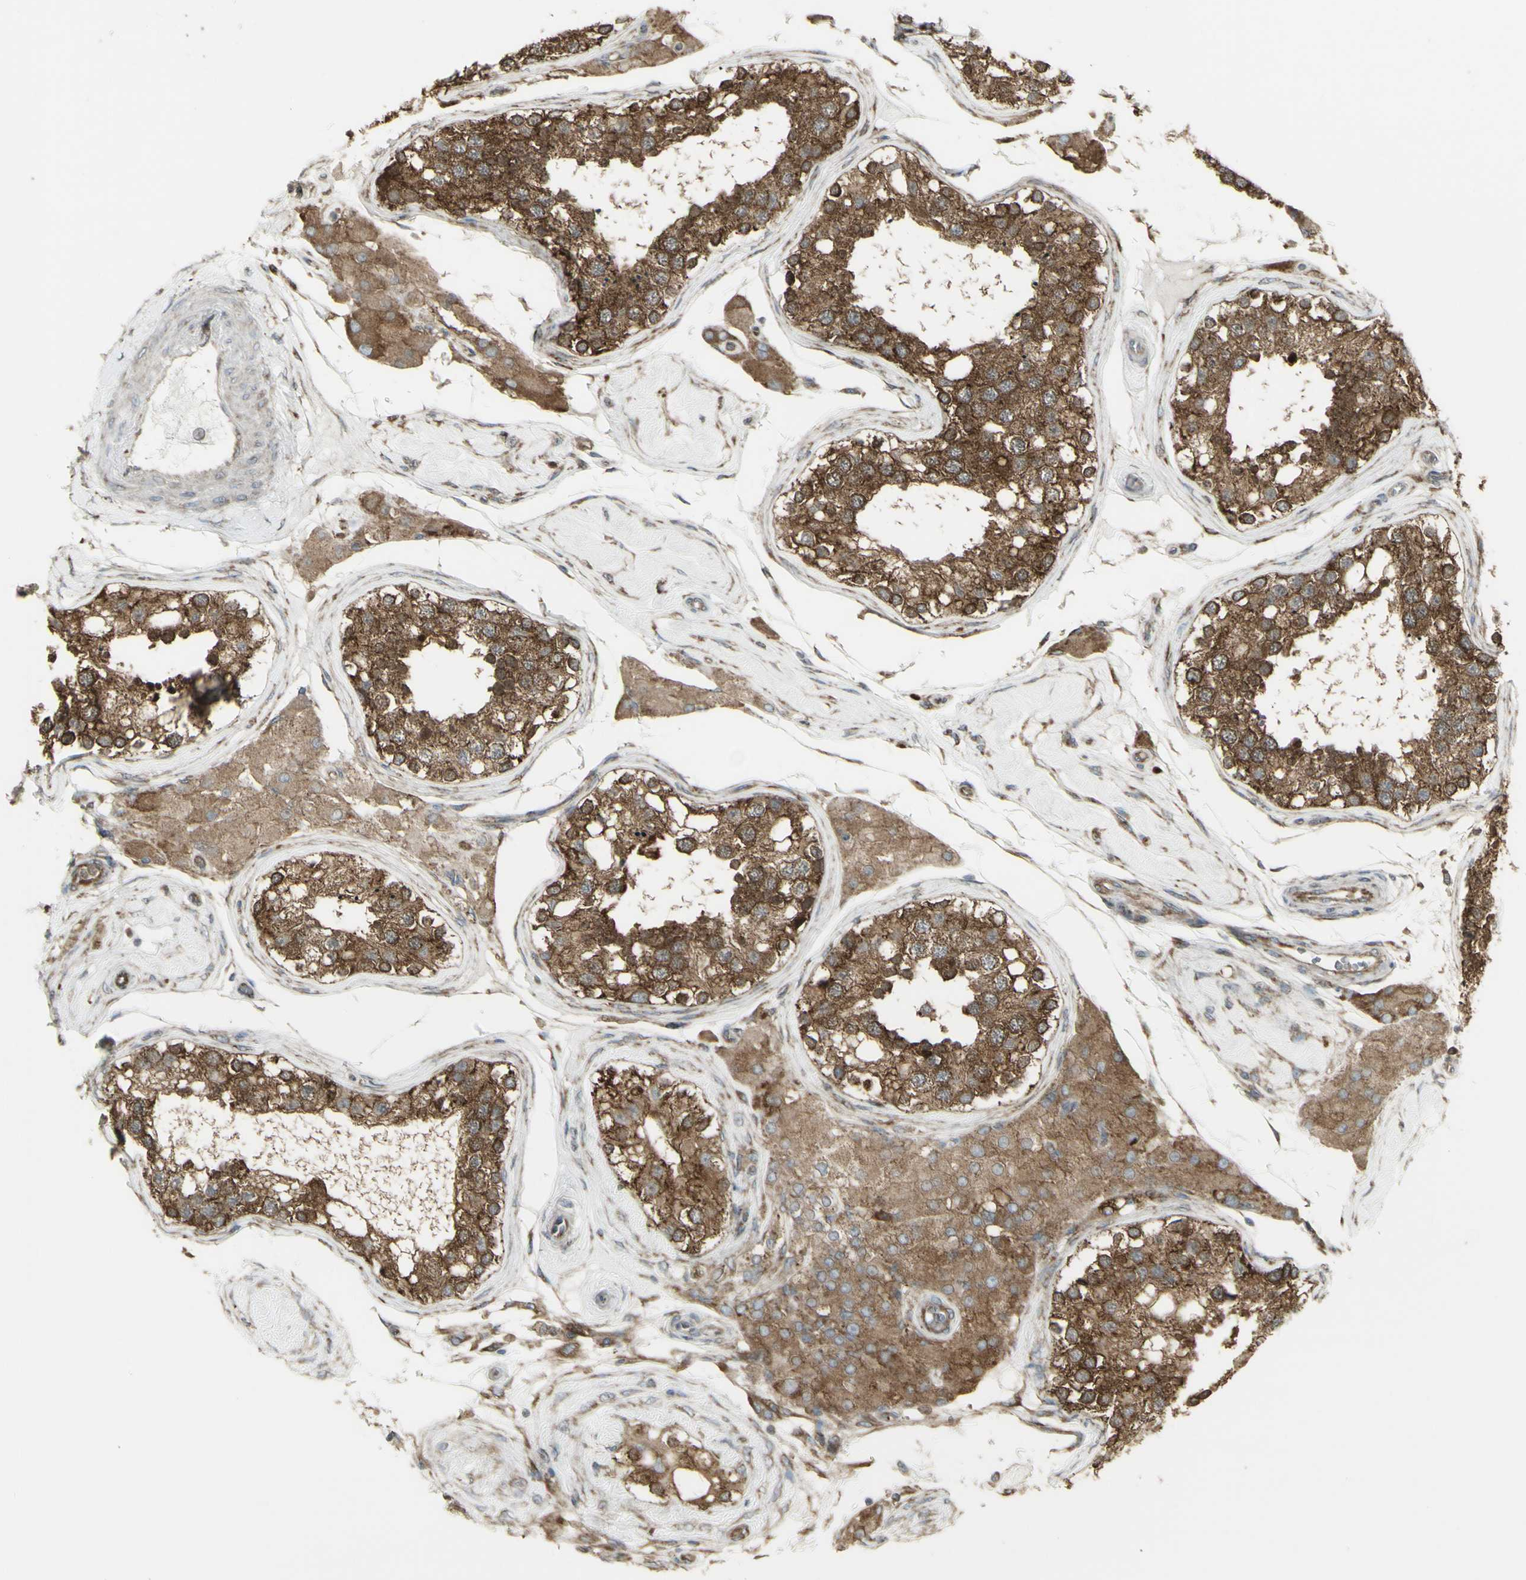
{"staining": {"intensity": "strong", "quantity": ">75%", "location": "cytoplasmic/membranous"}, "tissue": "testis", "cell_type": "Cells in seminiferous ducts", "image_type": "normal", "snomed": [{"axis": "morphology", "description": "Normal tissue, NOS"}, {"axis": "topography", "description": "Testis"}], "caption": "This image reveals unremarkable testis stained with immunohistochemistry to label a protein in brown. The cytoplasmic/membranous of cells in seminiferous ducts show strong positivity for the protein. Nuclei are counter-stained blue.", "gene": "FKBP3", "patient": {"sex": "male", "age": 68}}